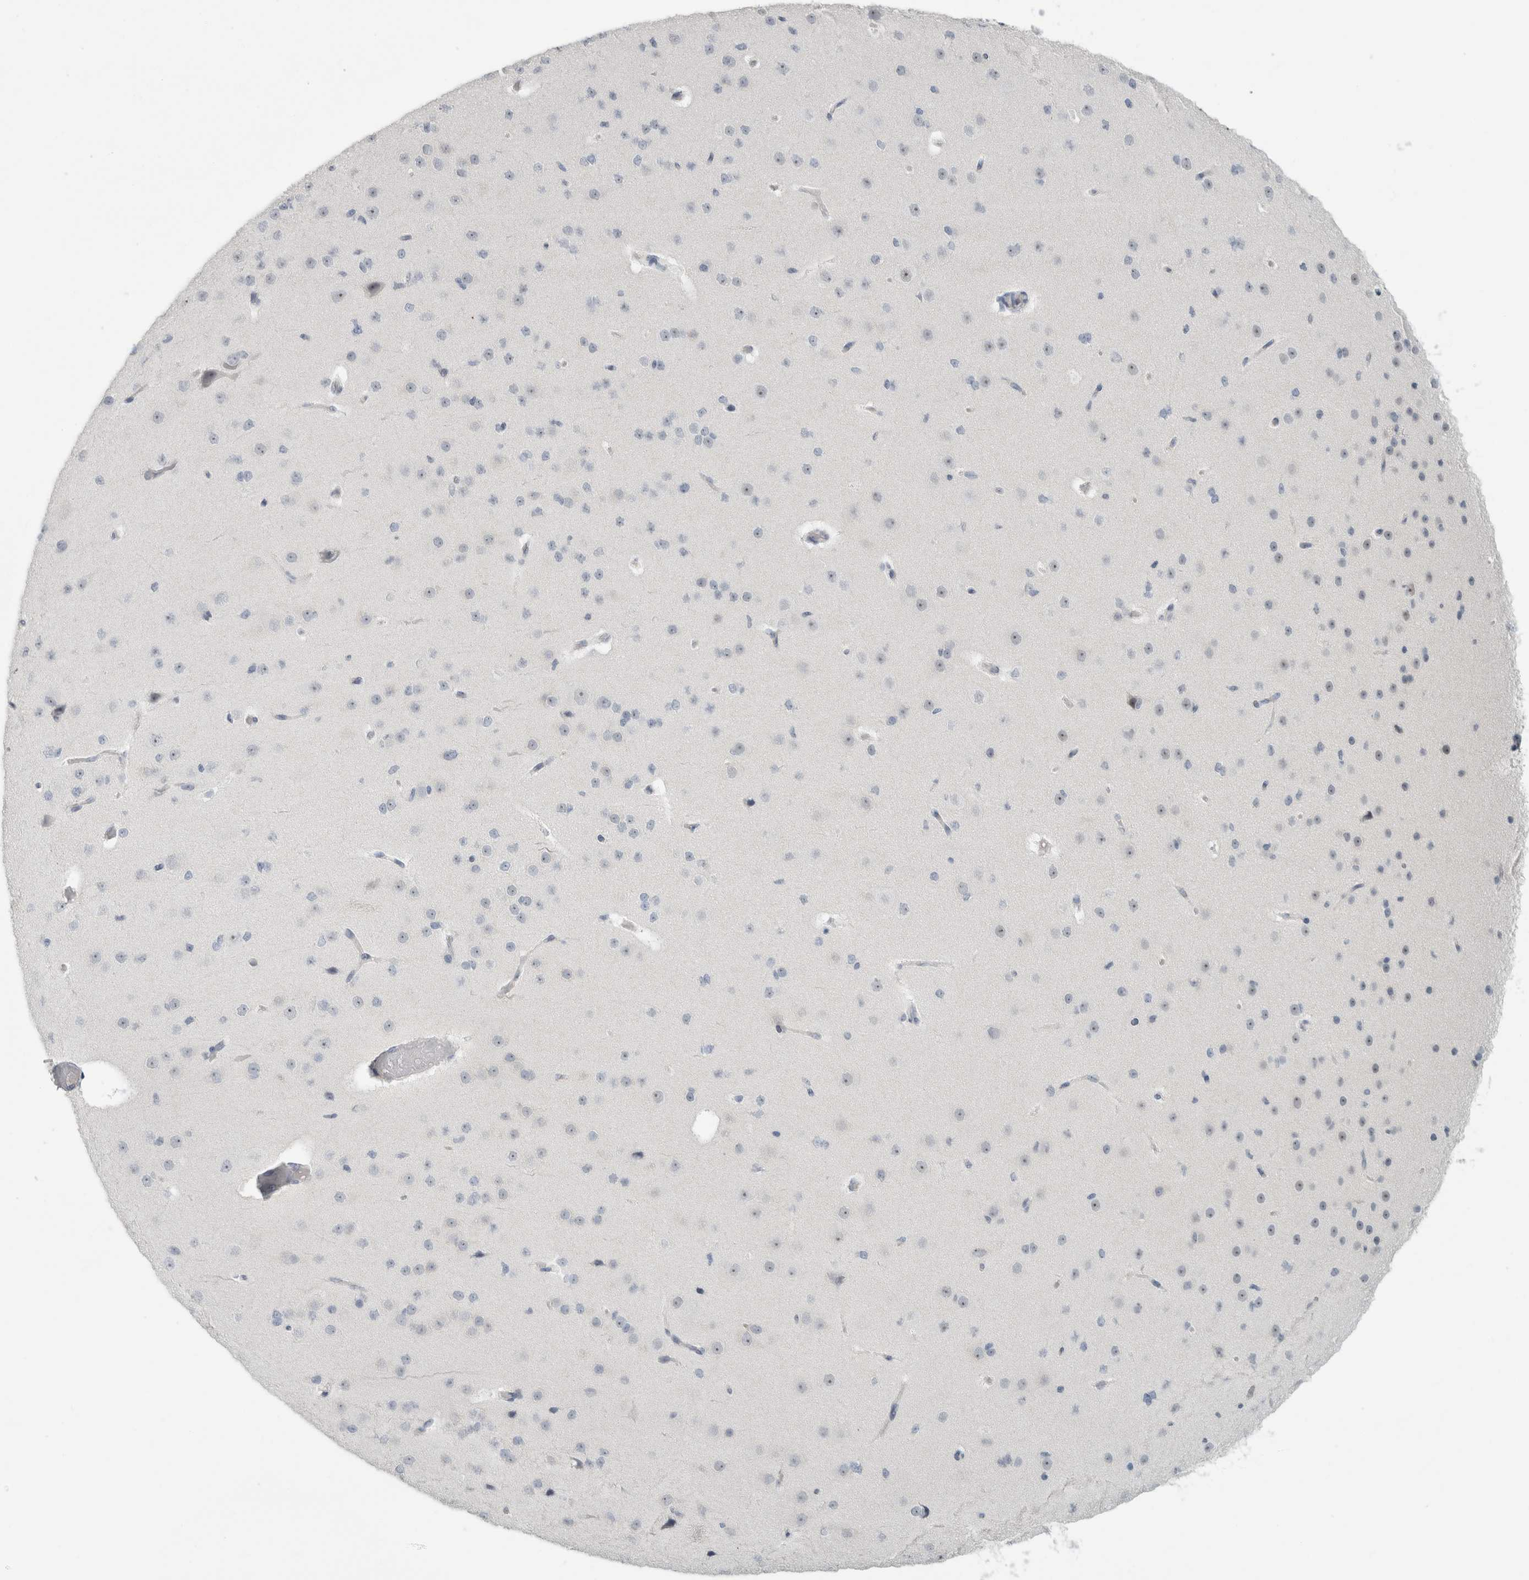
{"staining": {"intensity": "negative", "quantity": "none", "location": "none"}, "tissue": "cerebral cortex", "cell_type": "Endothelial cells", "image_type": "normal", "snomed": [{"axis": "morphology", "description": "Normal tissue, NOS"}, {"axis": "morphology", "description": "Developmental malformation"}, {"axis": "topography", "description": "Cerebral cortex"}], "caption": "Immunohistochemistry photomicrograph of unremarkable cerebral cortex: human cerebral cortex stained with DAB (3,3'-diaminobenzidine) exhibits no significant protein expression in endothelial cells. The staining was performed using DAB (3,3'-diaminobenzidine) to visualize the protein expression in brown, while the nuclei were stained in blue with hematoxylin (Magnification: 20x).", "gene": "FMR1NB", "patient": {"sex": "female", "age": 30}}